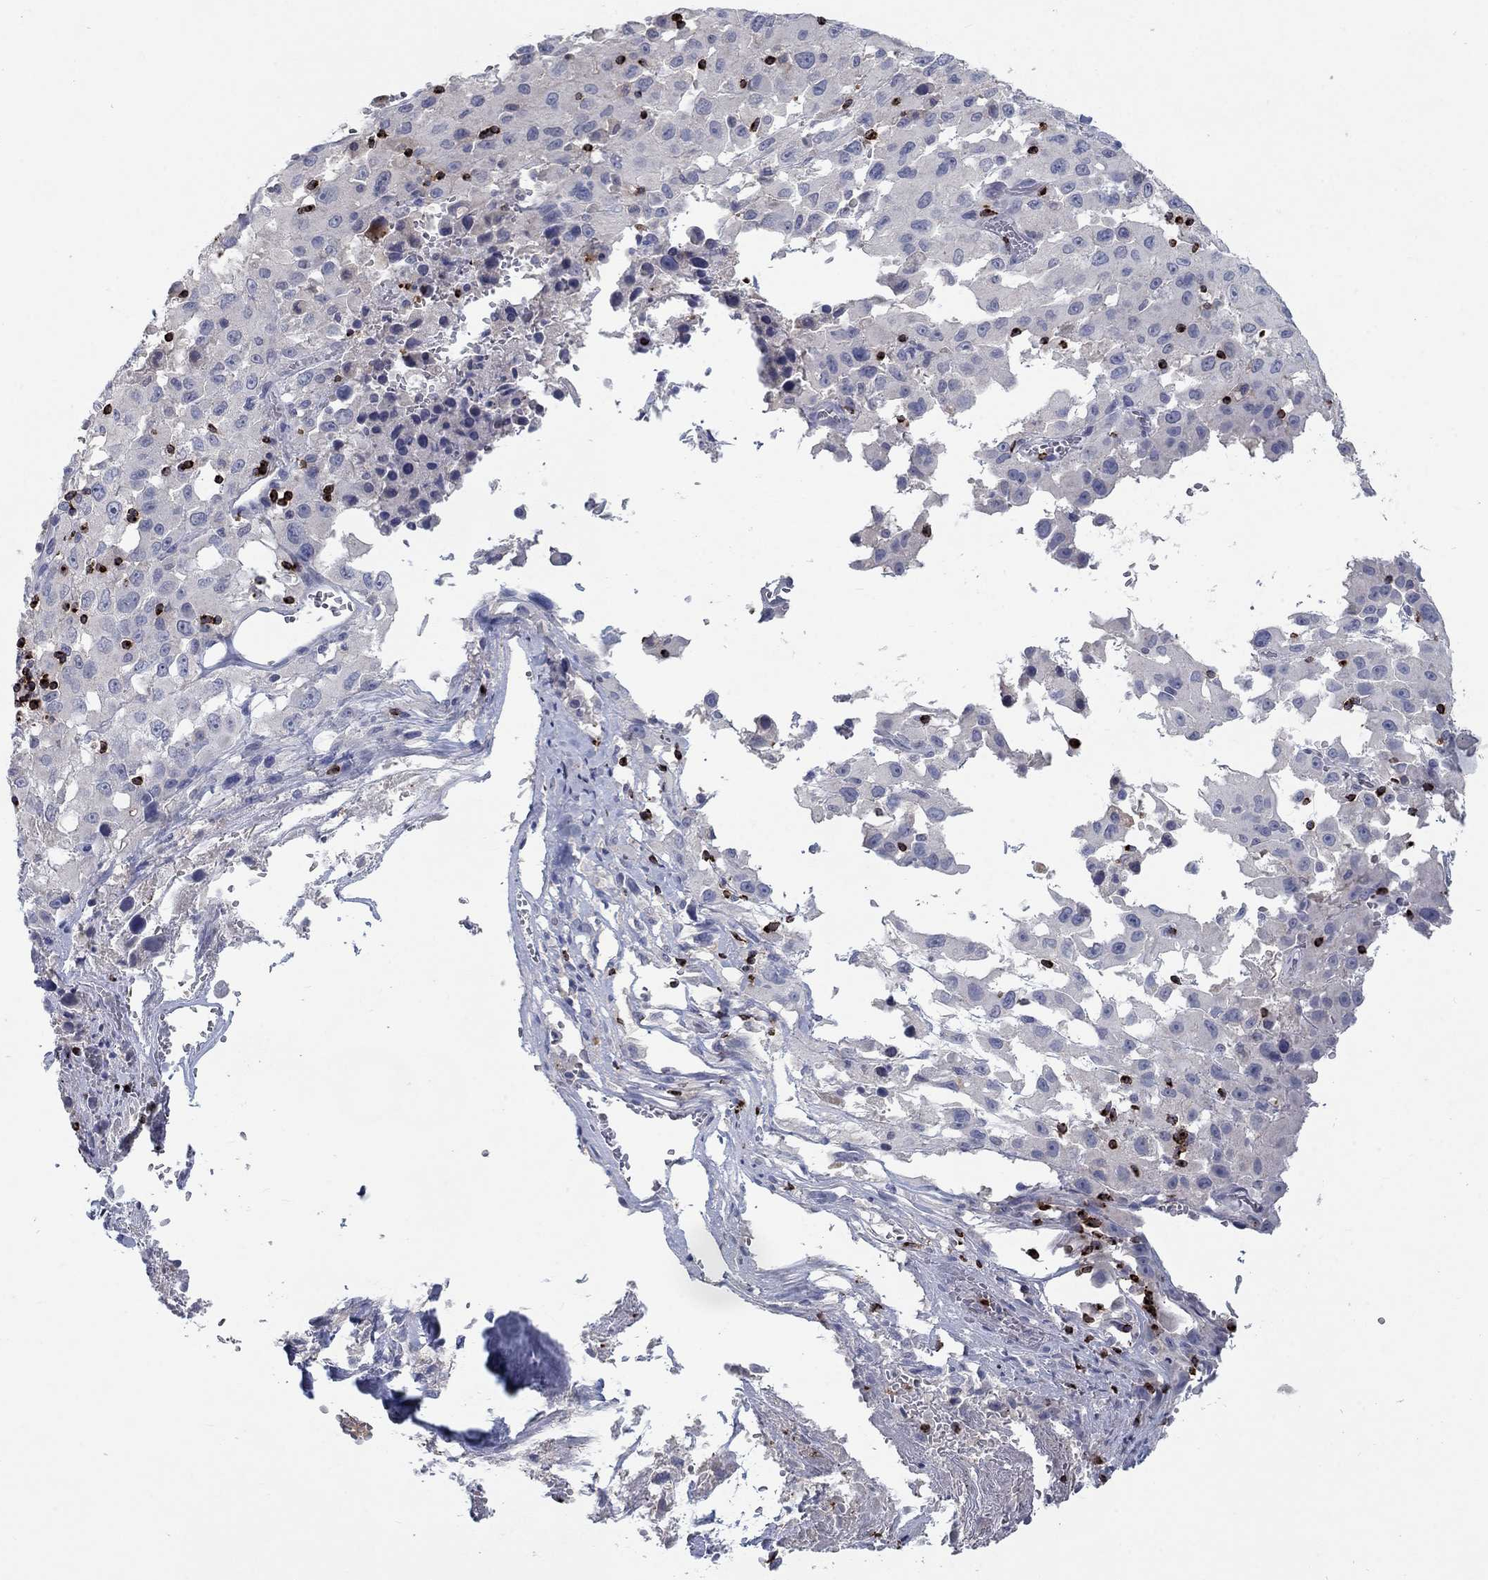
{"staining": {"intensity": "negative", "quantity": "none", "location": "none"}, "tissue": "melanoma", "cell_type": "Tumor cells", "image_type": "cancer", "snomed": [{"axis": "morphology", "description": "Malignant melanoma, Metastatic site"}, {"axis": "topography", "description": "Lymph node"}], "caption": "Tumor cells show no significant staining in malignant melanoma (metastatic site).", "gene": "GZMA", "patient": {"sex": "male", "age": 50}}